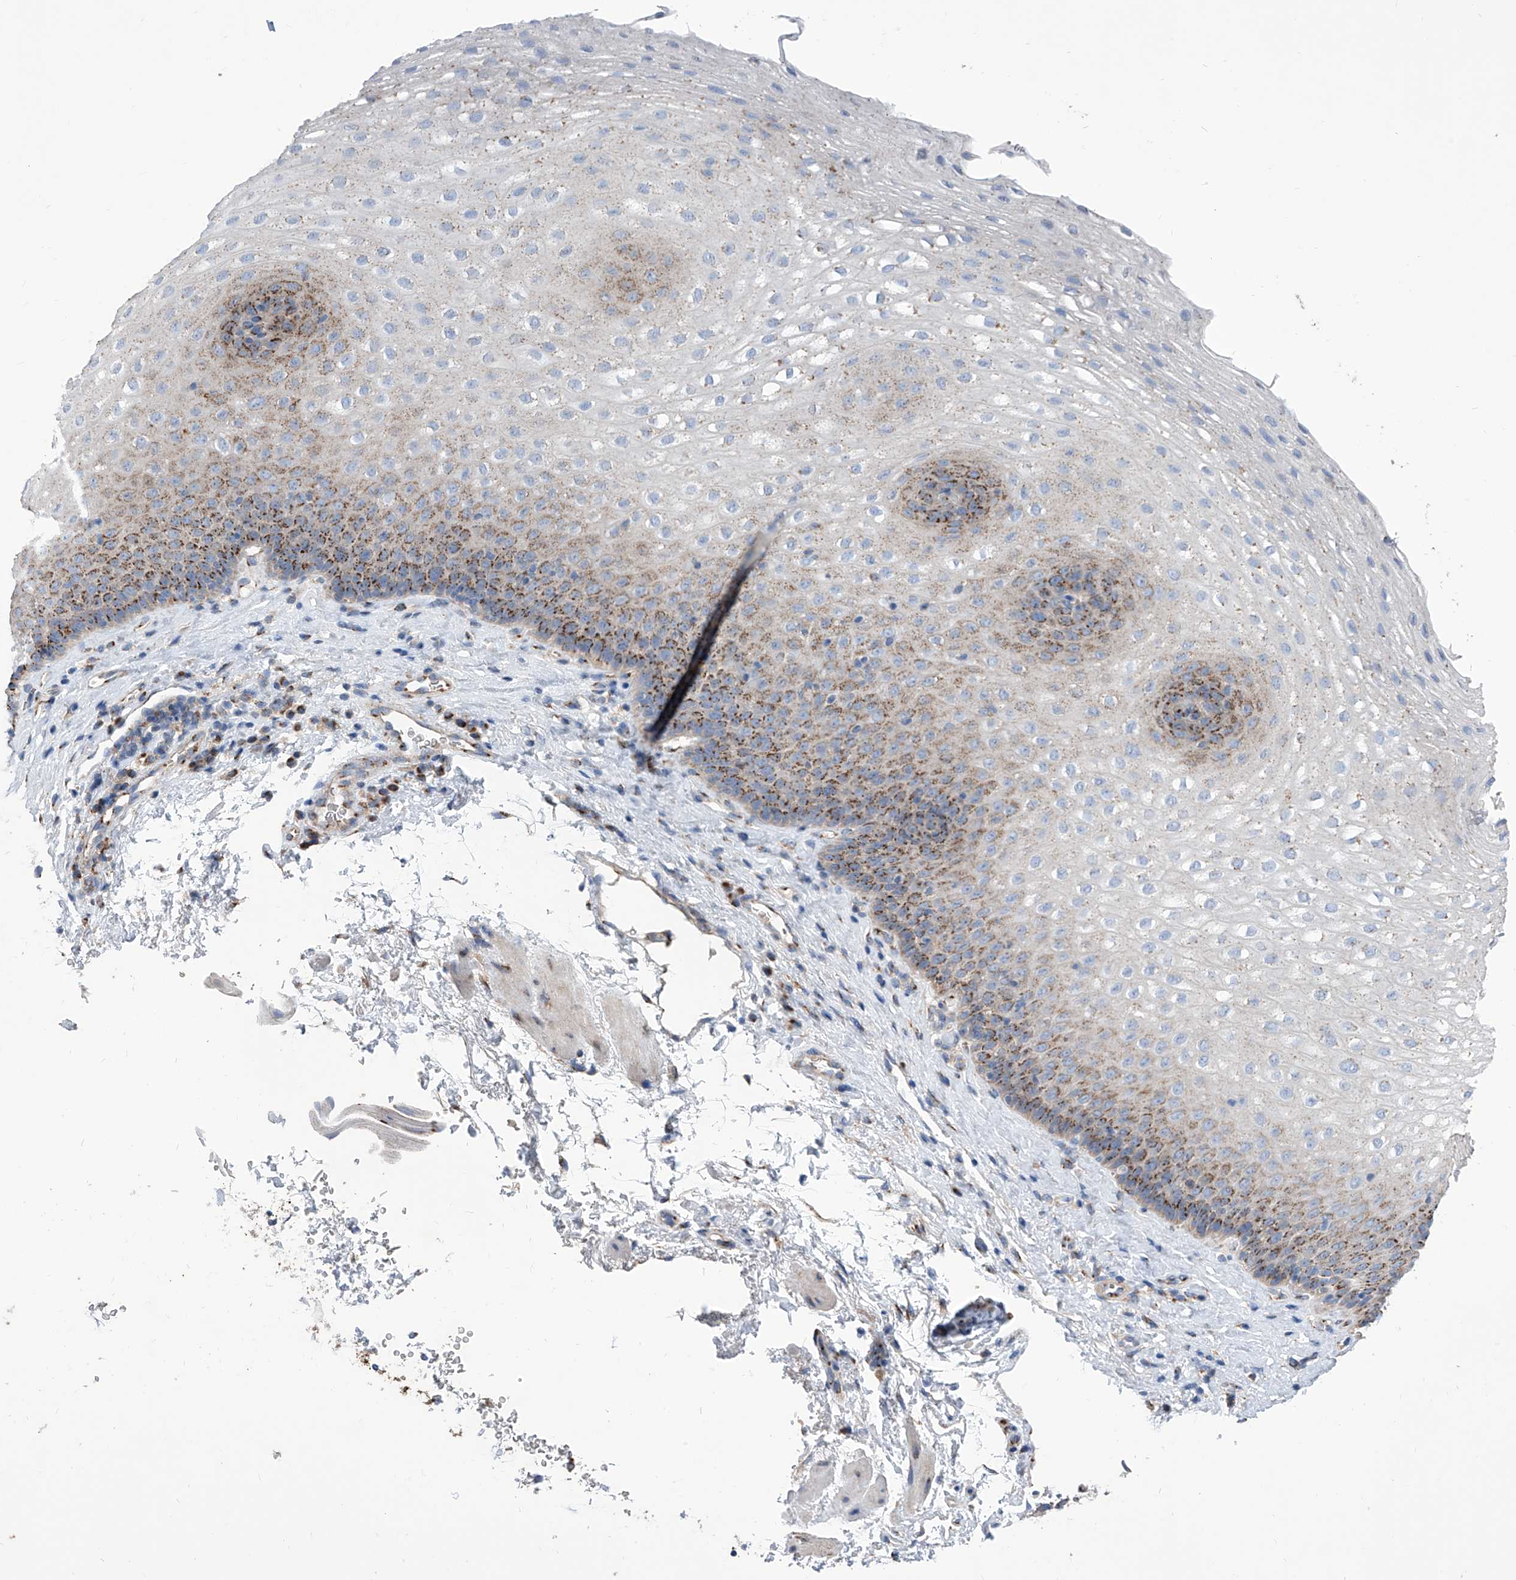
{"staining": {"intensity": "moderate", "quantity": "25%-75%", "location": "cytoplasmic/membranous"}, "tissue": "esophagus", "cell_type": "Squamous epithelial cells", "image_type": "normal", "snomed": [{"axis": "morphology", "description": "Normal tissue, NOS"}, {"axis": "topography", "description": "Esophagus"}], "caption": "Esophagus stained with DAB immunohistochemistry (IHC) shows medium levels of moderate cytoplasmic/membranous positivity in approximately 25%-75% of squamous epithelial cells.", "gene": "TJAP1", "patient": {"sex": "female", "age": 66}}